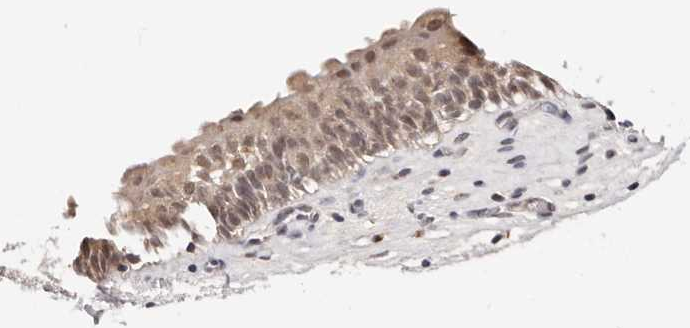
{"staining": {"intensity": "moderate", "quantity": ">75%", "location": "nuclear"}, "tissue": "urinary bladder", "cell_type": "Urothelial cells", "image_type": "normal", "snomed": [{"axis": "morphology", "description": "Normal tissue, NOS"}, {"axis": "topography", "description": "Urinary bladder"}], "caption": "Urinary bladder stained with IHC displays moderate nuclear expression in approximately >75% of urothelial cells.", "gene": "VIPAS39", "patient": {"sex": "male", "age": 83}}